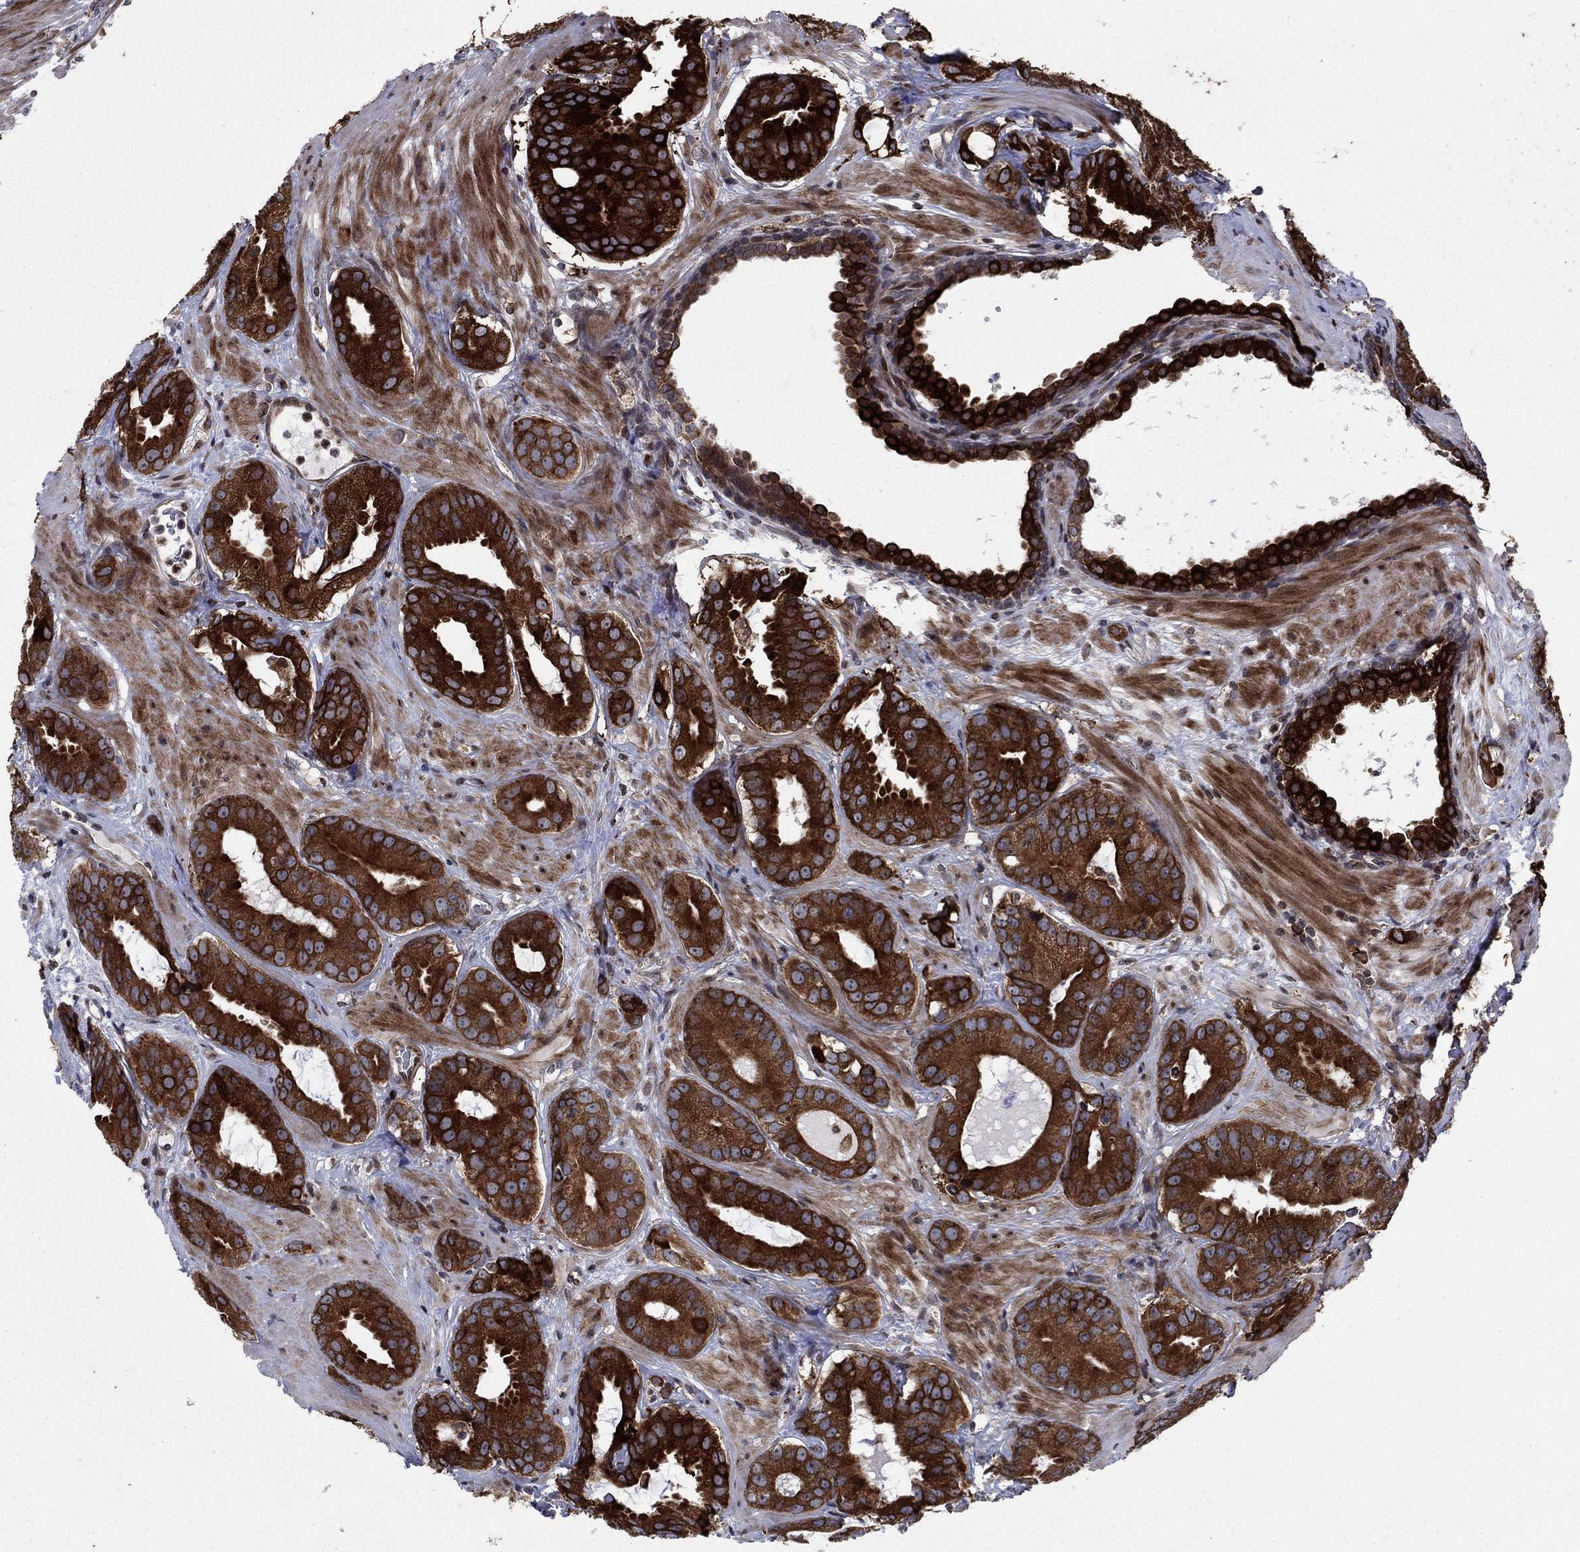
{"staining": {"intensity": "strong", "quantity": ">75%", "location": "cytoplasmic/membranous"}, "tissue": "prostate cancer", "cell_type": "Tumor cells", "image_type": "cancer", "snomed": [{"axis": "morphology", "description": "Adenocarcinoma, NOS"}, {"axis": "topography", "description": "Prostate"}], "caption": "Protein staining exhibits strong cytoplasmic/membranous staining in approximately >75% of tumor cells in prostate cancer (adenocarcinoma). The protein of interest is shown in brown color, while the nuclei are stained blue.", "gene": "DHRS7", "patient": {"sex": "male", "age": 69}}